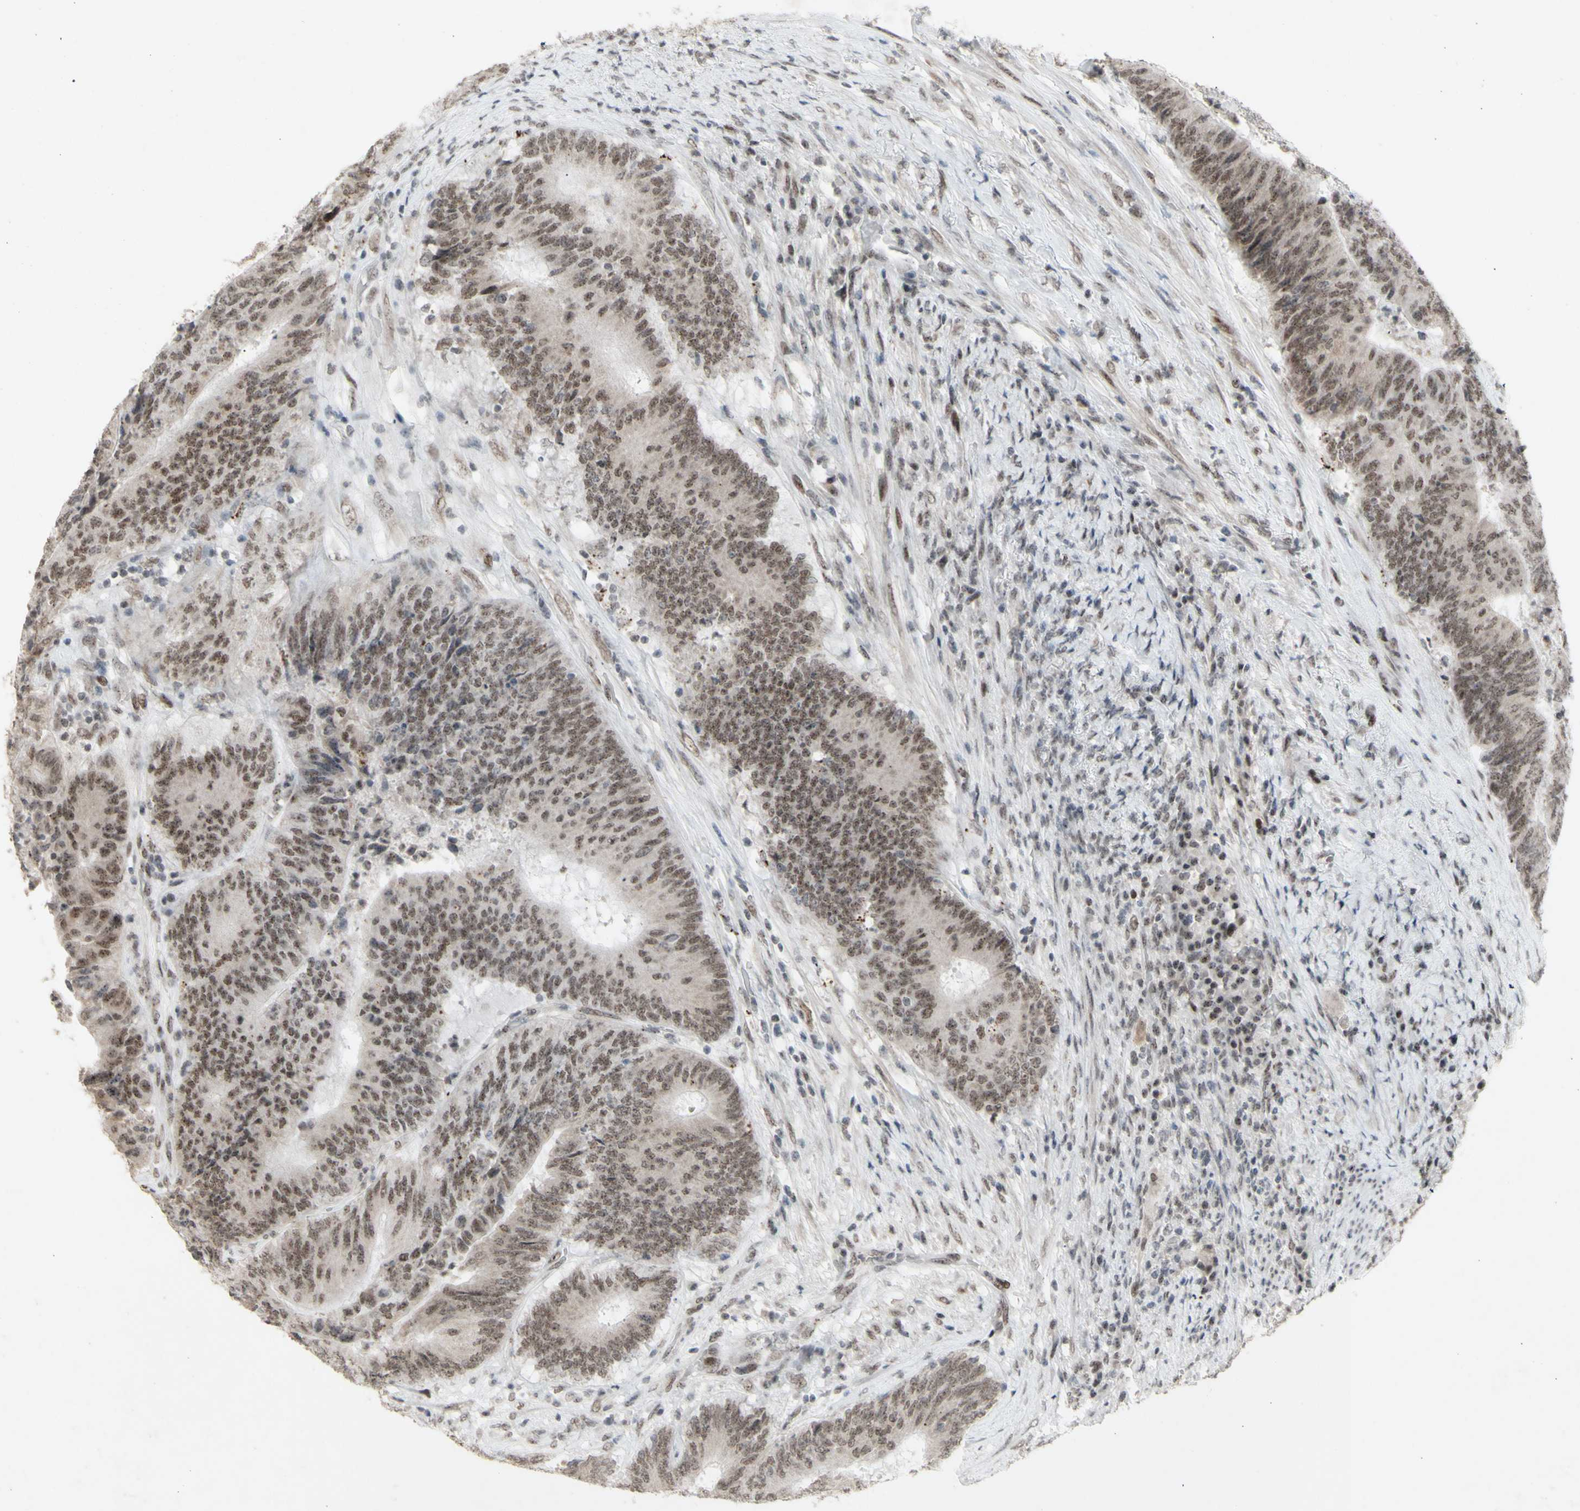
{"staining": {"intensity": "moderate", "quantity": ">75%", "location": "nuclear"}, "tissue": "colorectal cancer", "cell_type": "Tumor cells", "image_type": "cancer", "snomed": [{"axis": "morphology", "description": "Adenocarcinoma, NOS"}, {"axis": "topography", "description": "Rectum"}], "caption": "Human adenocarcinoma (colorectal) stained for a protein (brown) shows moderate nuclear positive expression in approximately >75% of tumor cells.", "gene": "CENPB", "patient": {"sex": "male", "age": 72}}